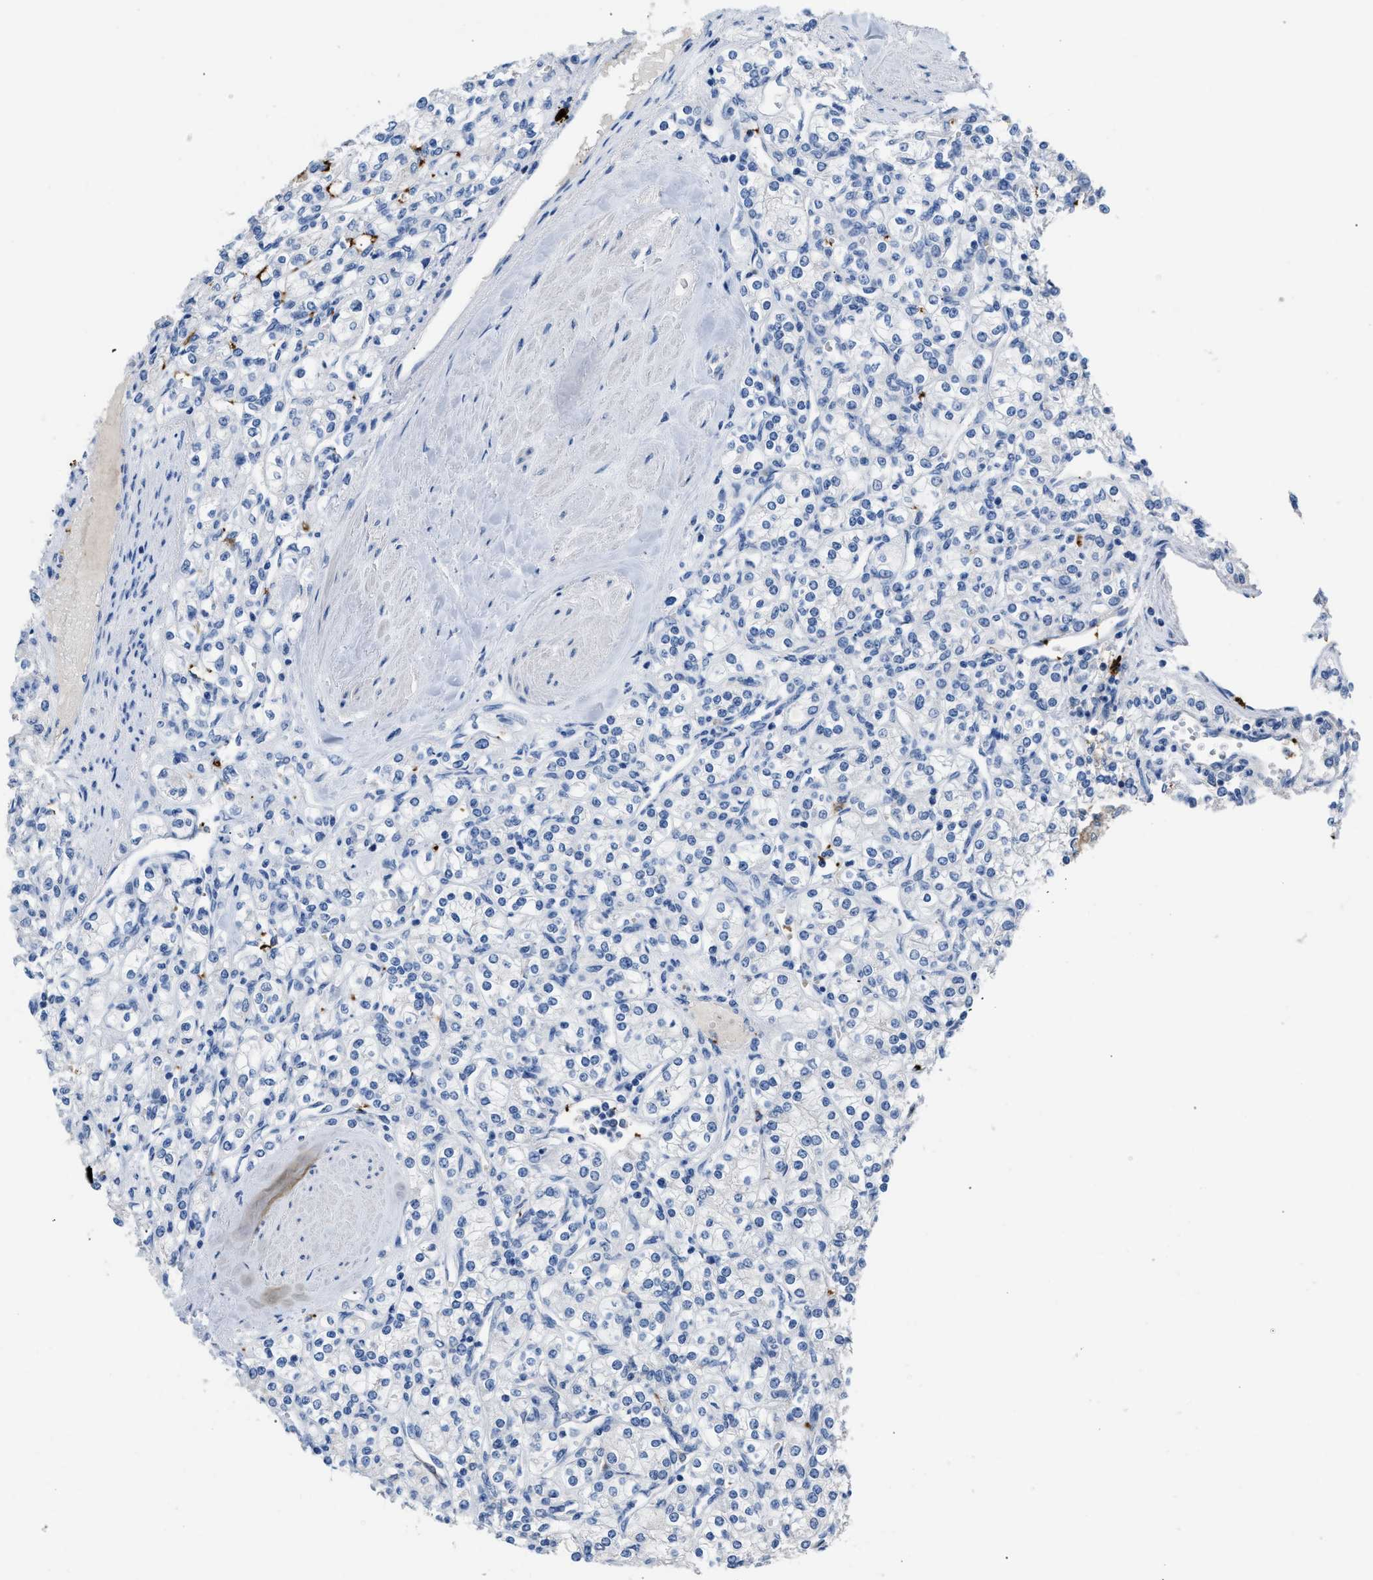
{"staining": {"intensity": "negative", "quantity": "none", "location": "none"}, "tissue": "renal cancer", "cell_type": "Tumor cells", "image_type": "cancer", "snomed": [{"axis": "morphology", "description": "Adenocarcinoma, NOS"}, {"axis": "topography", "description": "Kidney"}], "caption": "Renal cancer (adenocarcinoma) was stained to show a protein in brown. There is no significant staining in tumor cells.", "gene": "FGF18", "patient": {"sex": "male", "age": 77}}